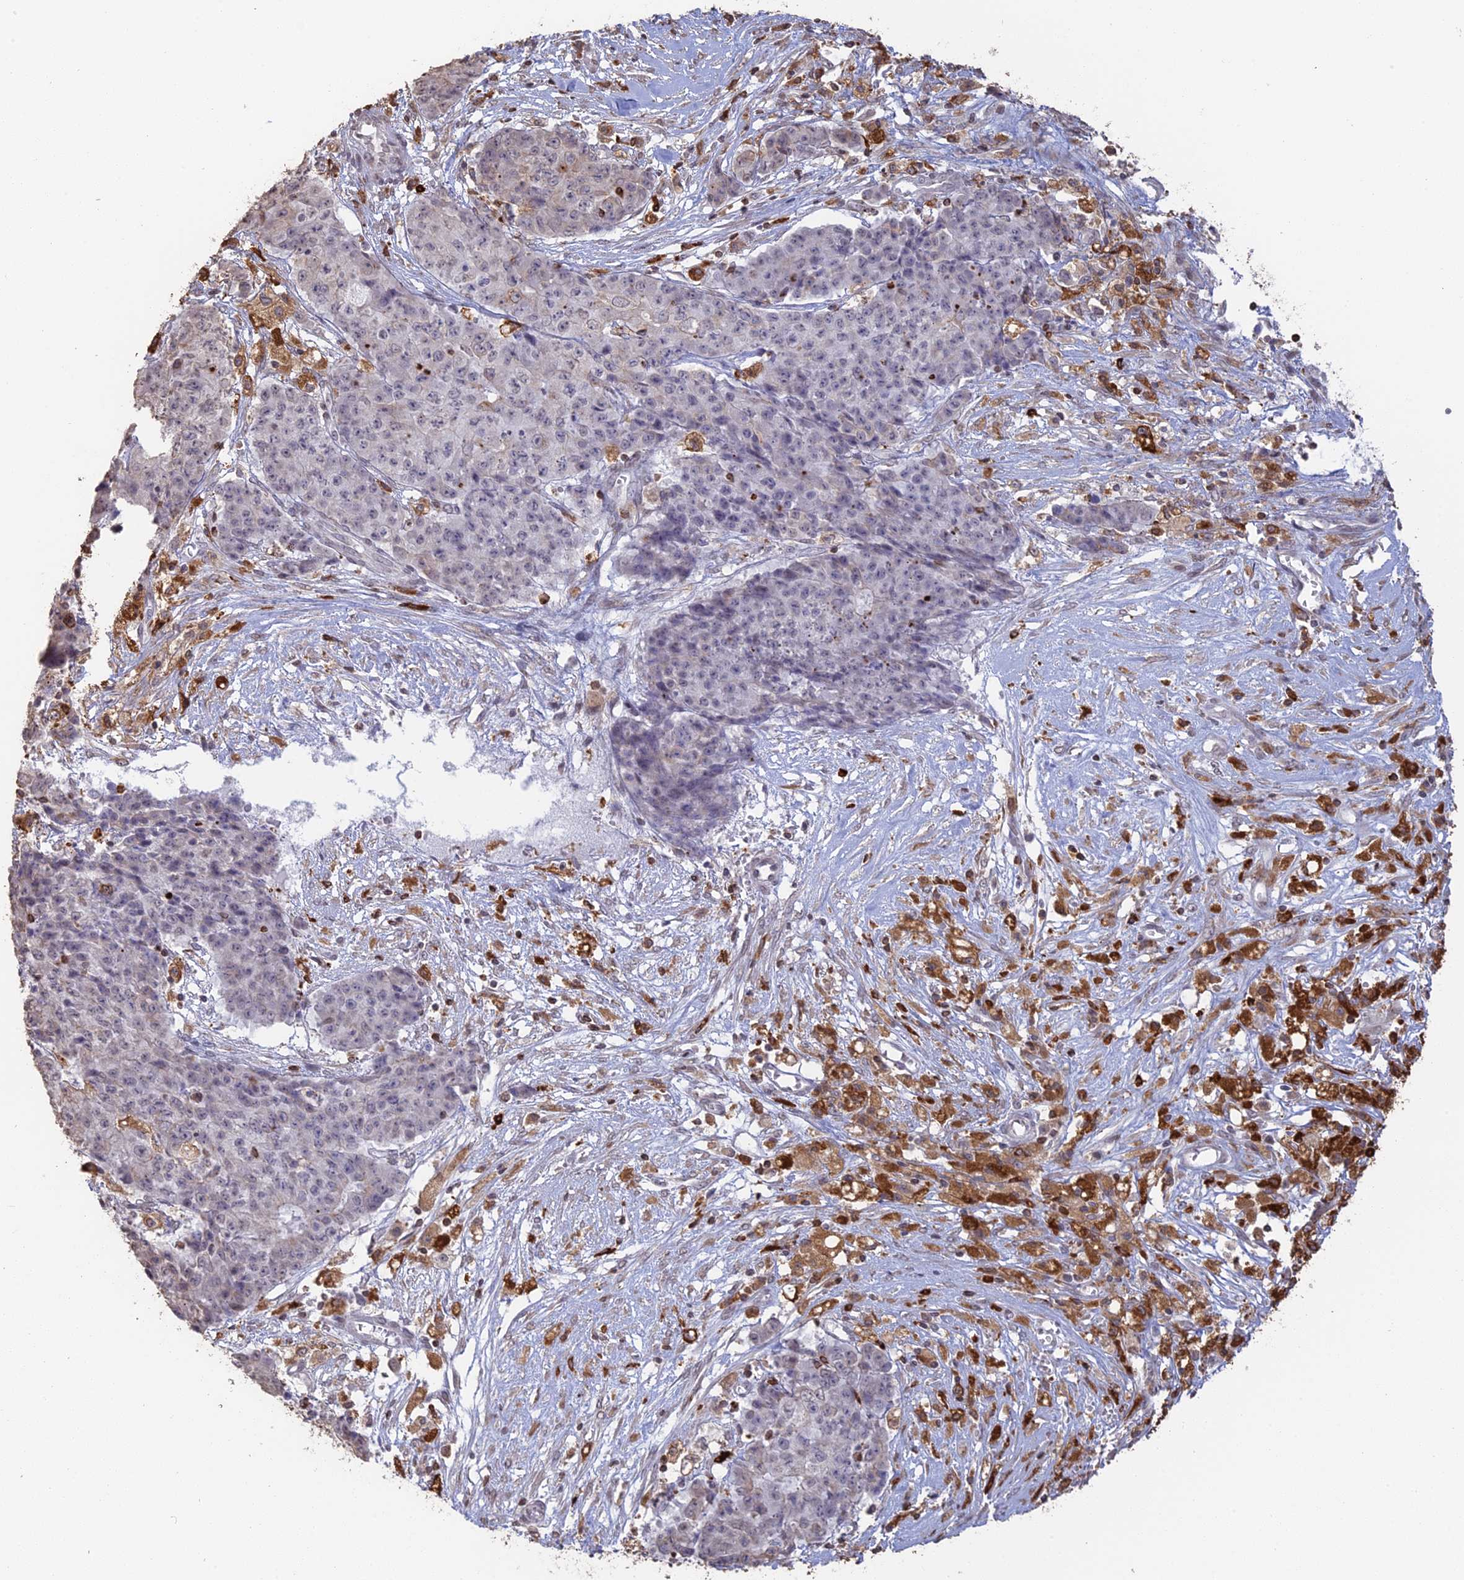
{"staining": {"intensity": "negative", "quantity": "none", "location": "none"}, "tissue": "ovarian cancer", "cell_type": "Tumor cells", "image_type": "cancer", "snomed": [{"axis": "morphology", "description": "Carcinoma, endometroid"}, {"axis": "topography", "description": "Ovary"}], "caption": "DAB immunohistochemical staining of ovarian cancer demonstrates no significant staining in tumor cells.", "gene": "APOBR", "patient": {"sex": "female", "age": 42}}